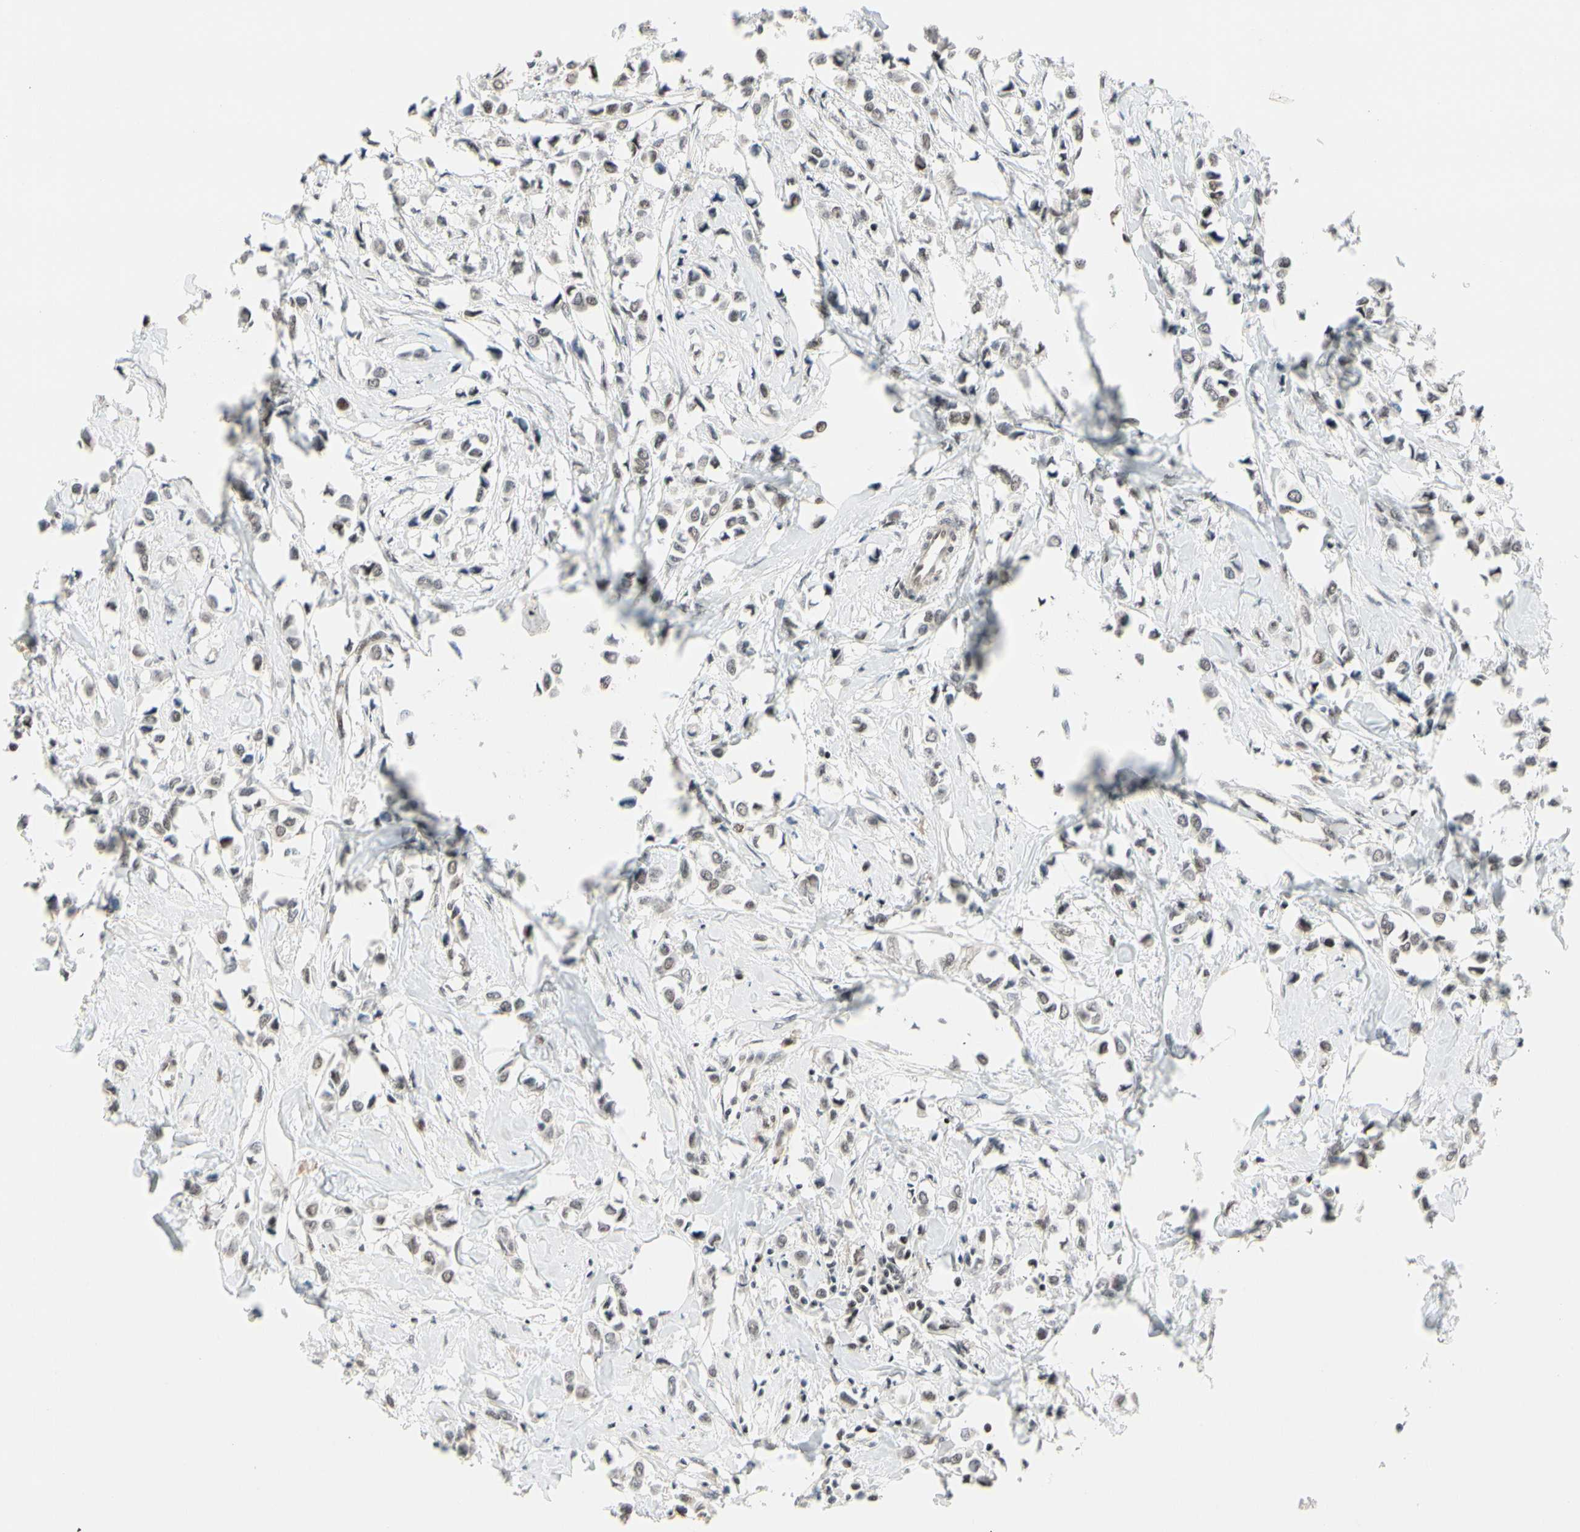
{"staining": {"intensity": "negative", "quantity": "none", "location": "none"}, "tissue": "breast cancer", "cell_type": "Tumor cells", "image_type": "cancer", "snomed": [{"axis": "morphology", "description": "Lobular carcinoma"}, {"axis": "topography", "description": "Breast"}], "caption": "Immunohistochemical staining of human breast cancer (lobular carcinoma) demonstrates no significant staining in tumor cells.", "gene": "TAF4", "patient": {"sex": "female", "age": 51}}